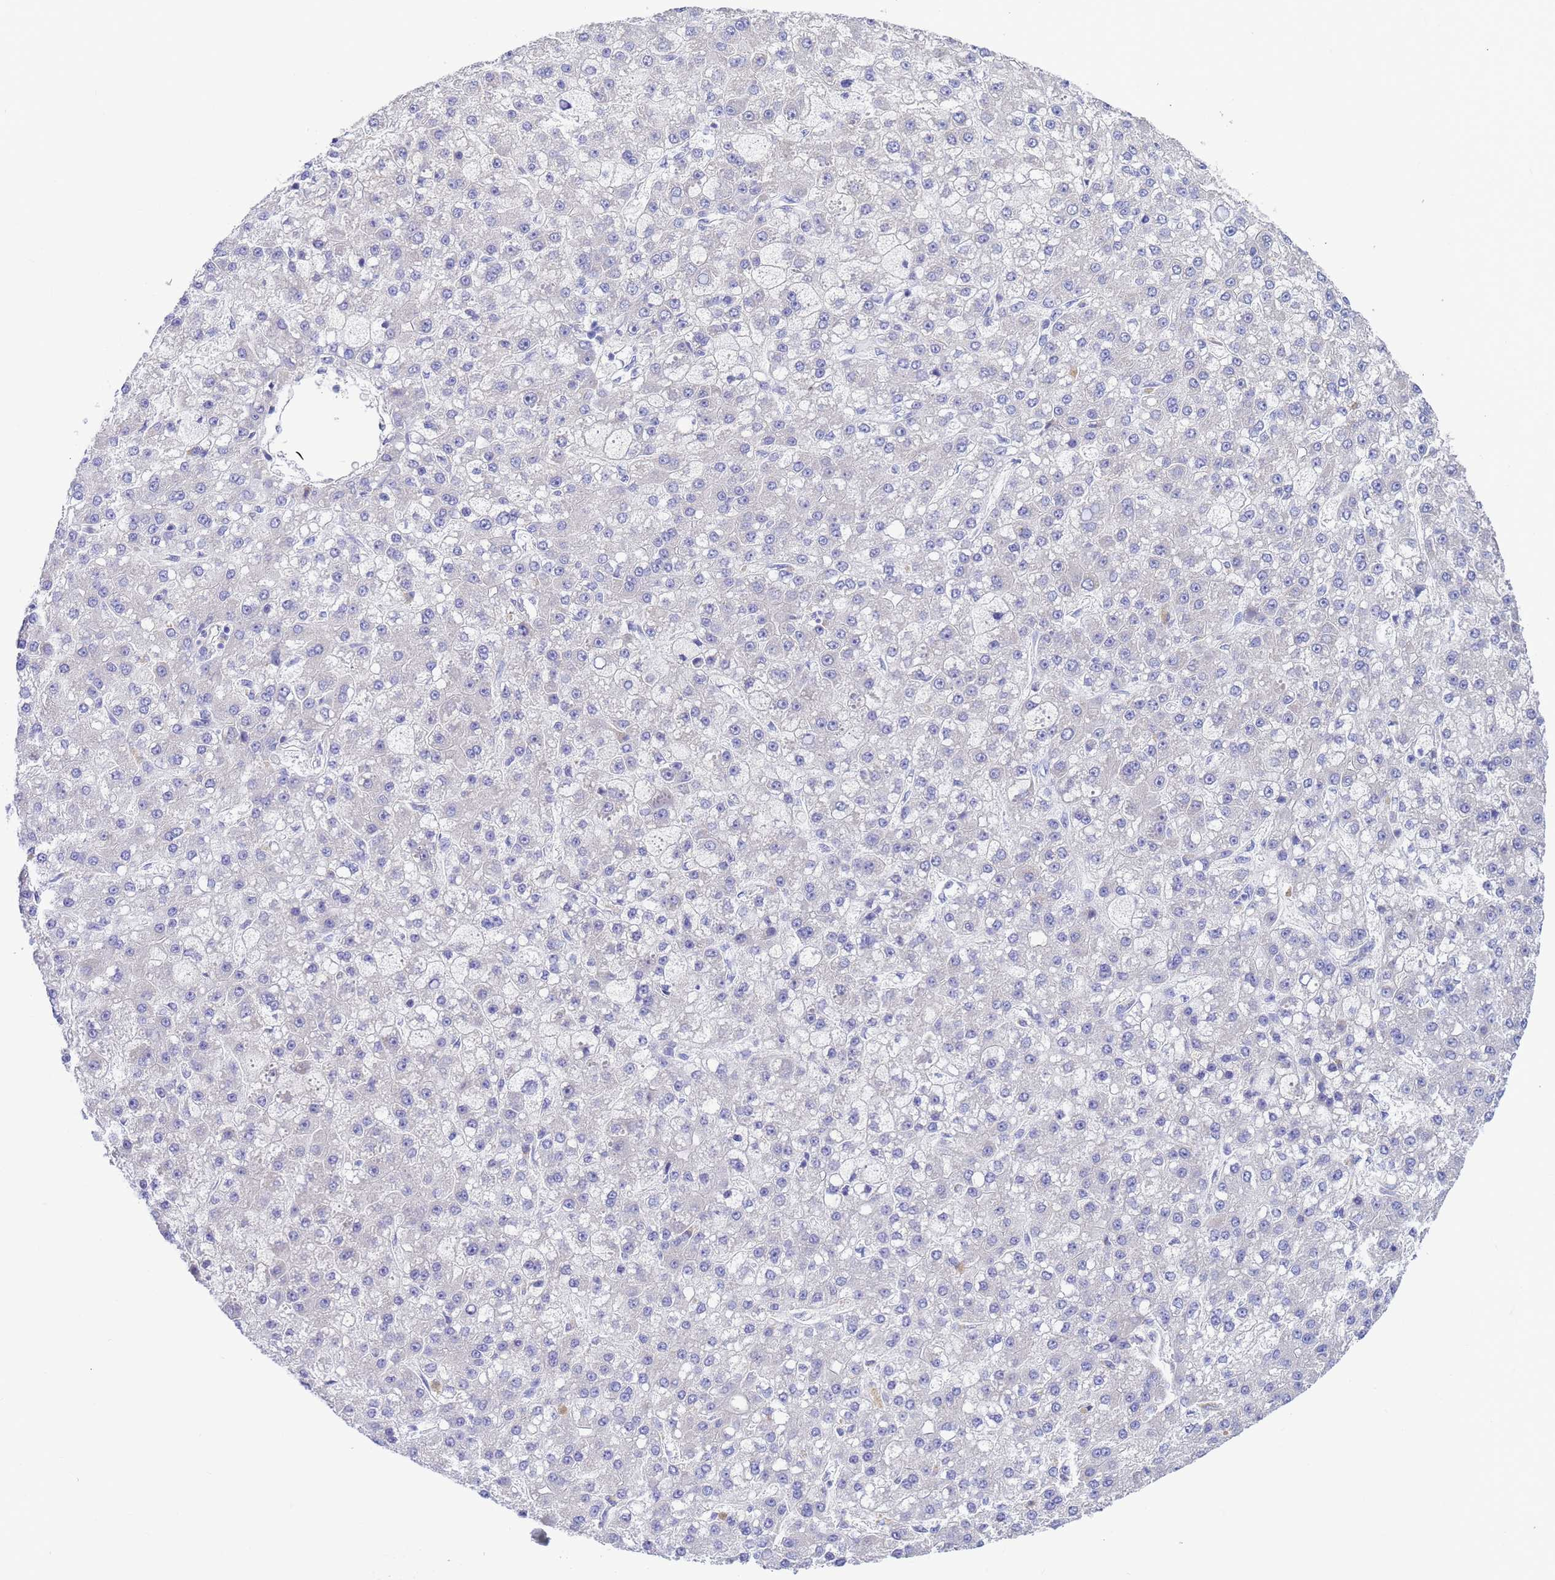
{"staining": {"intensity": "negative", "quantity": "none", "location": "none"}, "tissue": "liver cancer", "cell_type": "Tumor cells", "image_type": "cancer", "snomed": [{"axis": "morphology", "description": "Carcinoma, Hepatocellular, NOS"}, {"axis": "topography", "description": "Liver"}], "caption": "Immunohistochemistry (IHC) of hepatocellular carcinoma (liver) demonstrates no staining in tumor cells.", "gene": "FOXRED1", "patient": {"sex": "male", "age": 67}}